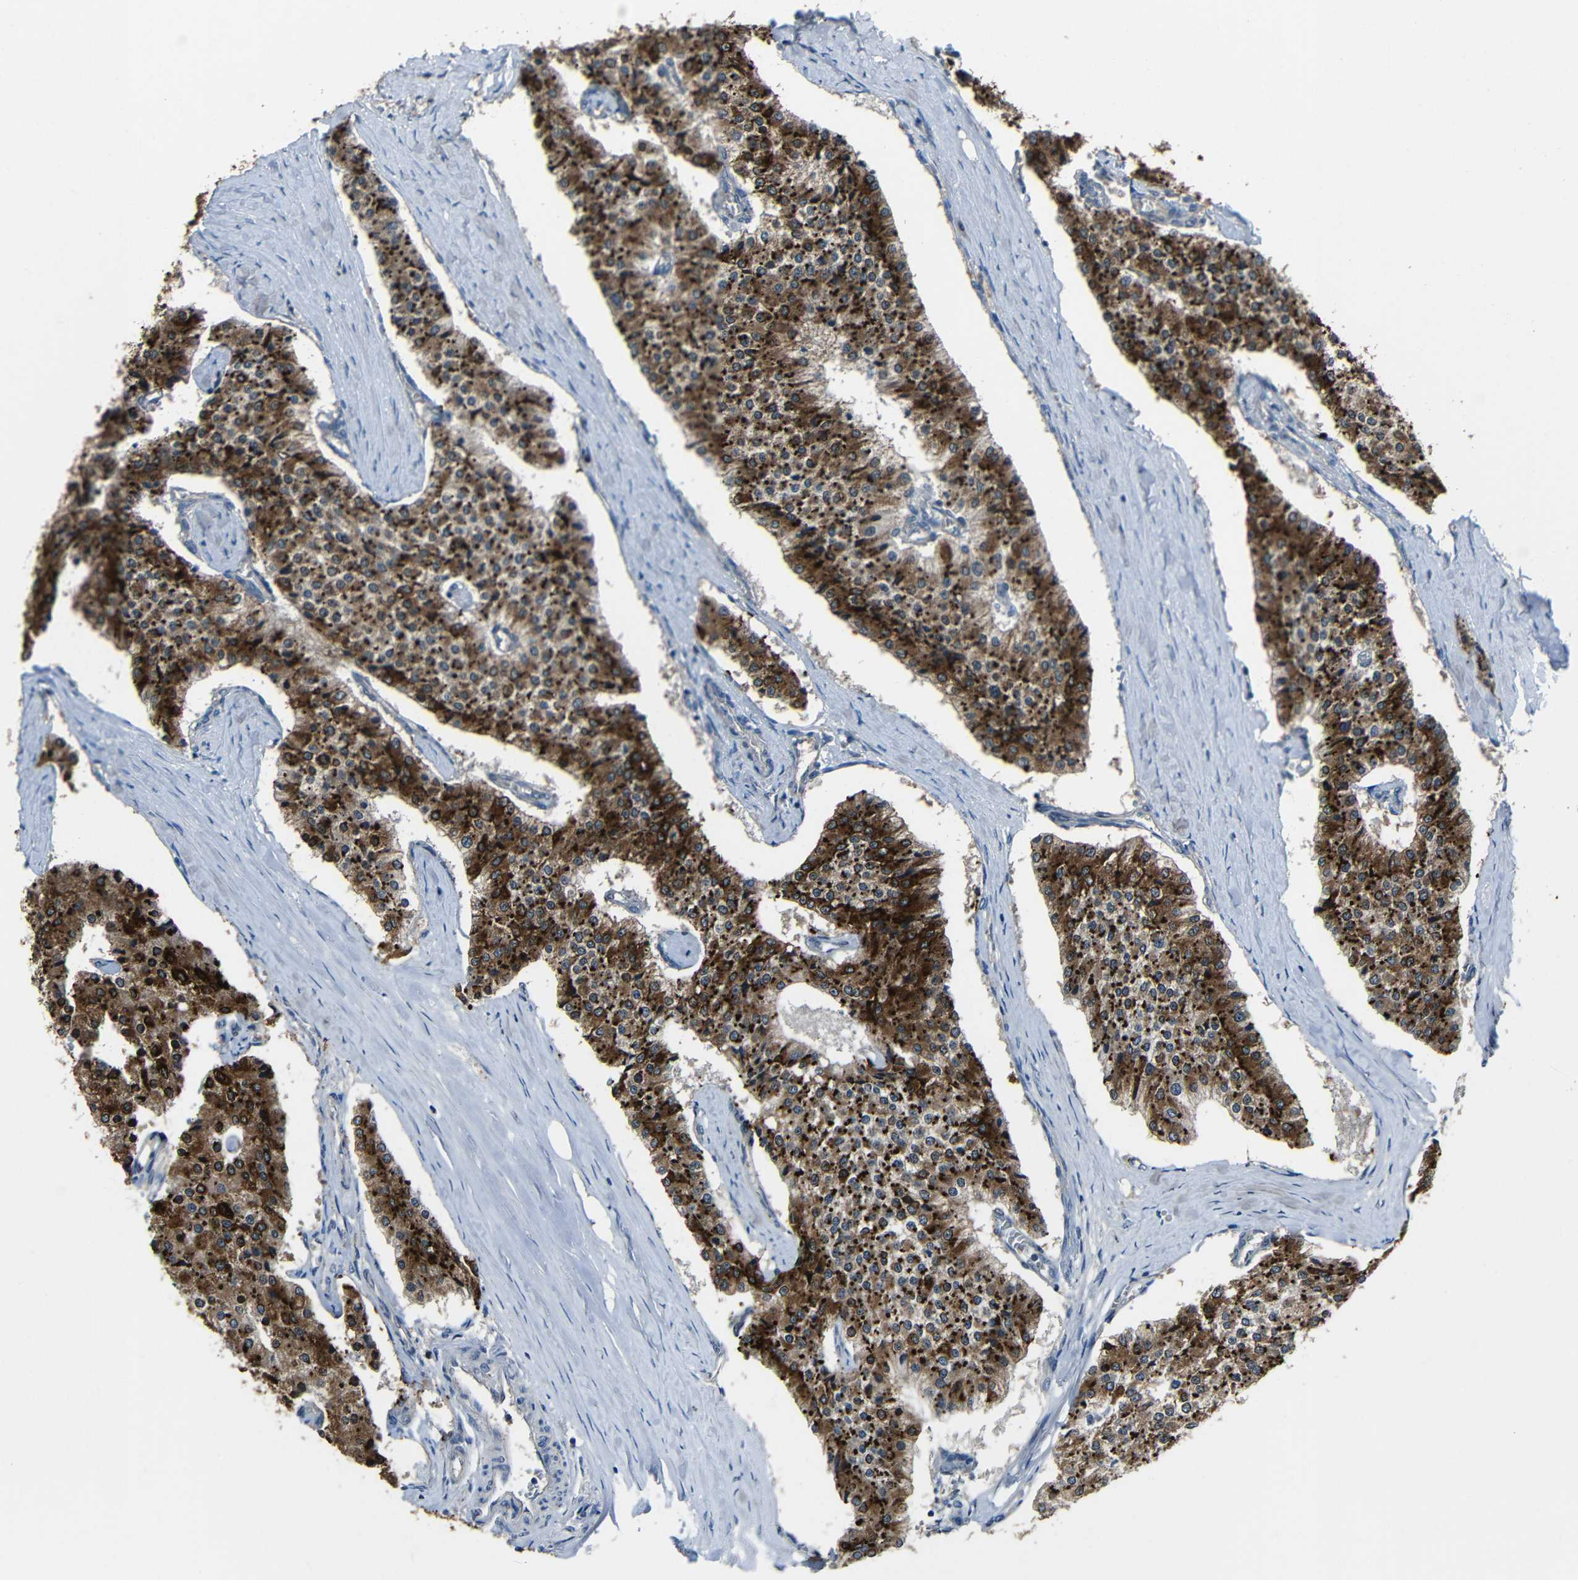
{"staining": {"intensity": "strong", "quantity": ">75%", "location": "cytoplasmic/membranous"}, "tissue": "carcinoid", "cell_type": "Tumor cells", "image_type": "cancer", "snomed": [{"axis": "morphology", "description": "Carcinoid, malignant, NOS"}, {"axis": "topography", "description": "Colon"}], "caption": "Tumor cells reveal high levels of strong cytoplasmic/membranous positivity in about >75% of cells in carcinoid.", "gene": "STBD1", "patient": {"sex": "female", "age": 52}}